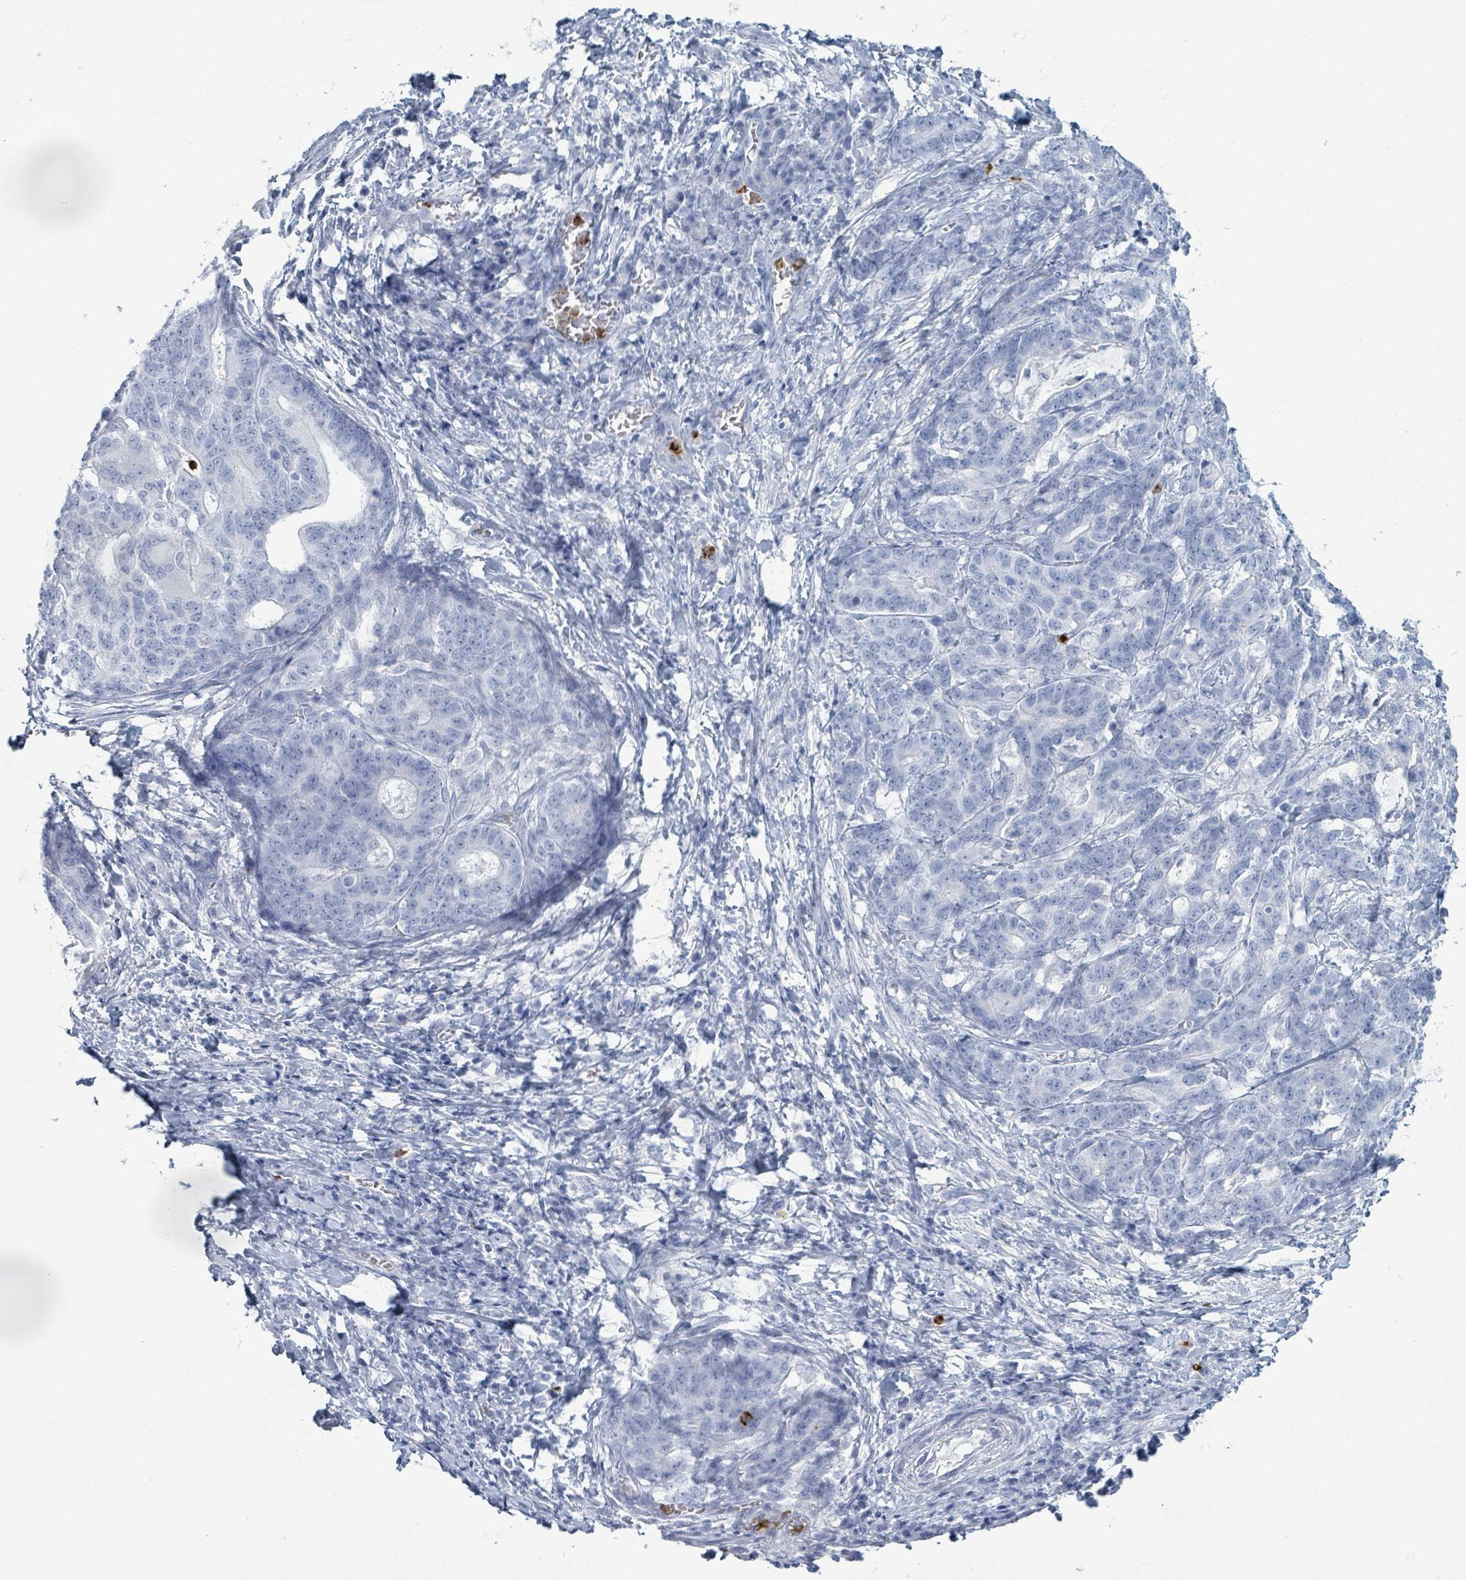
{"staining": {"intensity": "negative", "quantity": "none", "location": "none"}, "tissue": "stomach cancer", "cell_type": "Tumor cells", "image_type": "cancer", "snomed": [{"axis": "morphology", "description": "Normal tissue, NOS"}, {"axis": "morphology", "description": "Adenocarcinoma, NOS"}, {"axis": "topography", "description": "Stomach"}], "caption": "High magnification brightfield microscopy of stomach adenocarcinoma stained with DAB (3,3'-diaminobenzidine) (brown) and counterstained with hematoxylin (blue): tumor cells show no significant expression.", "gene": "DEFA4", "patient": {"sex": "female", "age": 64}}